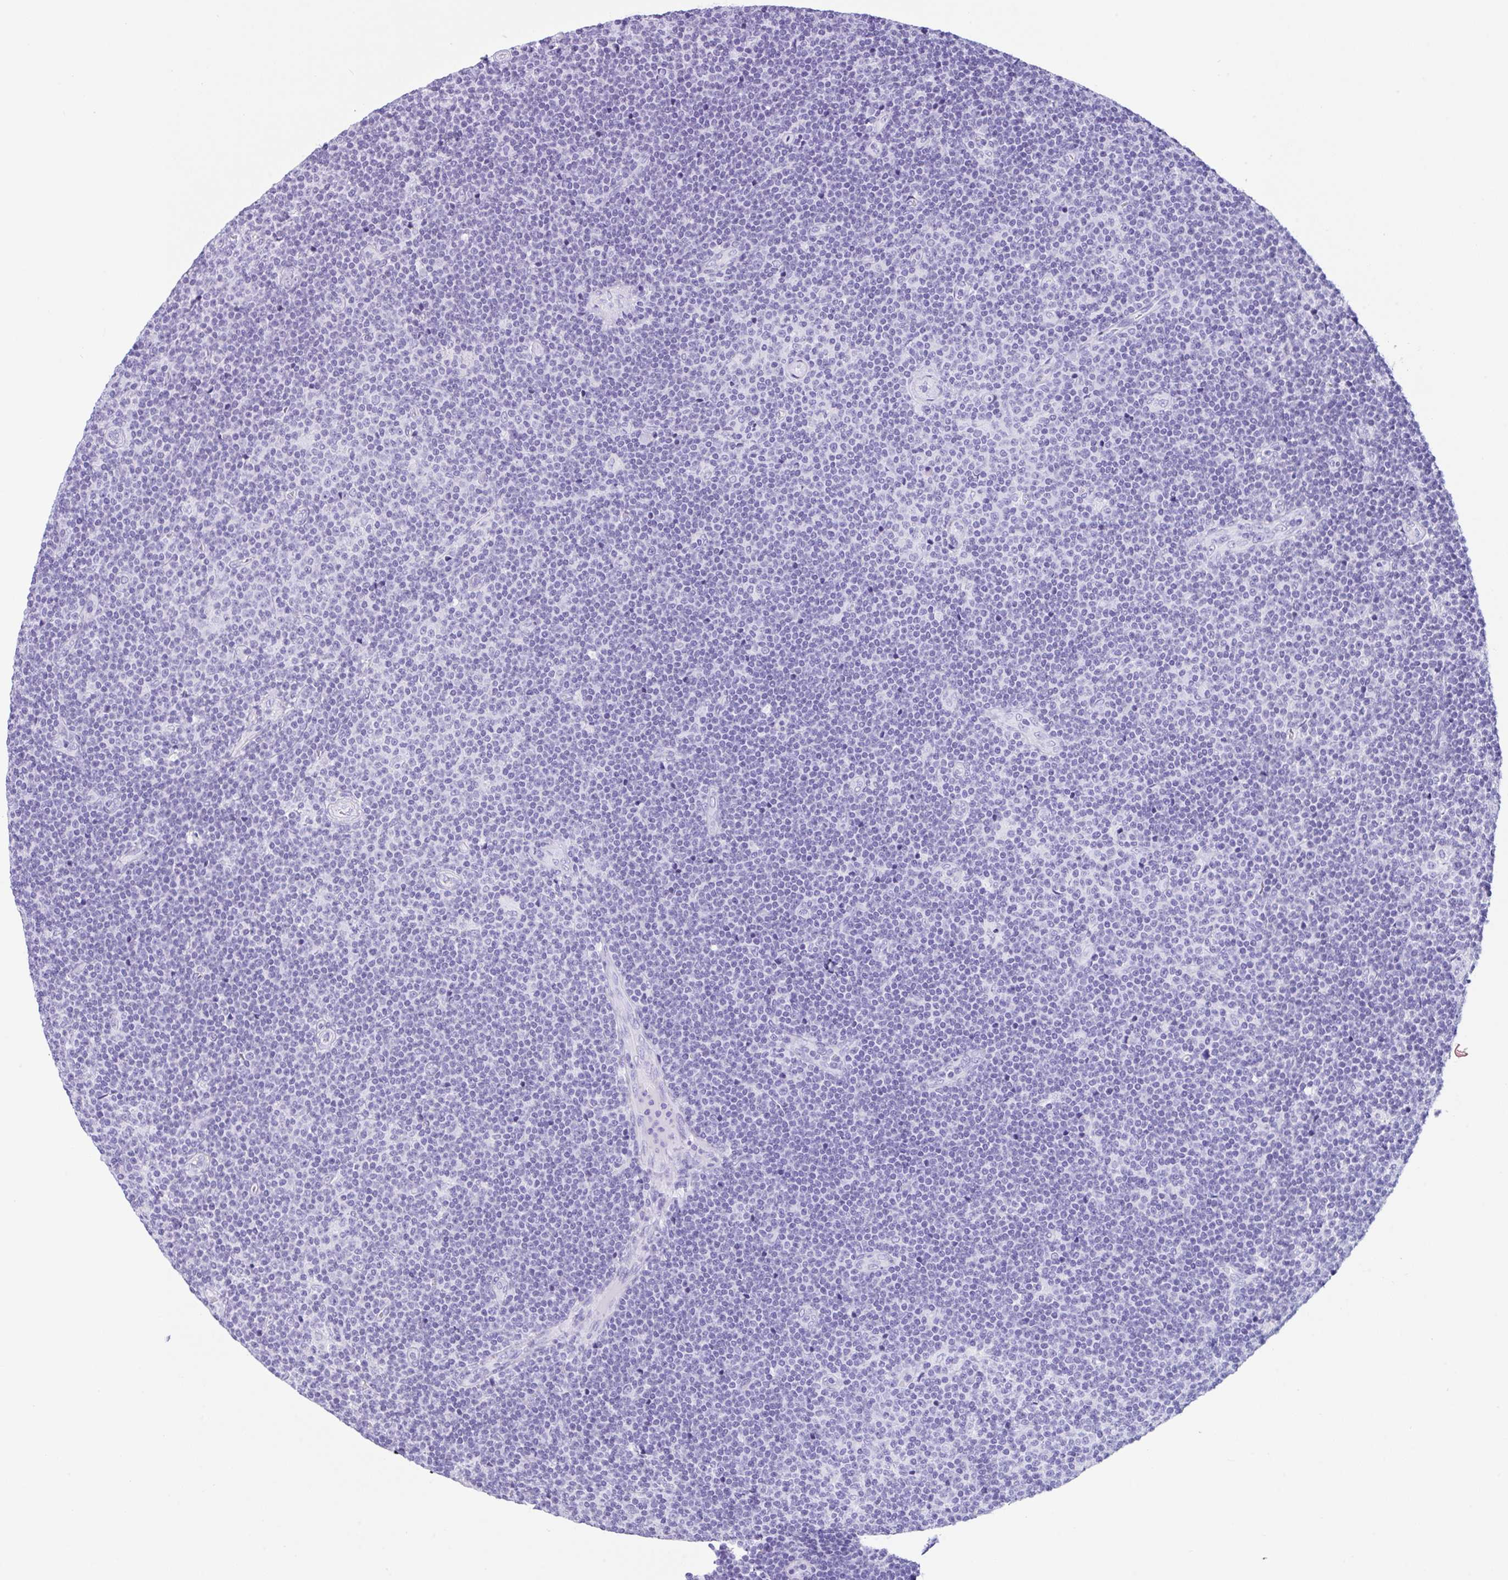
{"staining": {"intensity": "negative", "quantity": "none", "location": "none"}, "tissue": "lymphoma", "cell_type": "Tumor cells", "image_type": "cancer", "snomed": [{"axis": "morphology", "description": "Malignant lymphoma, non-Hodgkin's type, Low grade"}, {"axis": "topography", "description": "Lymph node"}], "caption": "The histopathology image shows no staining of tumor cells in lymphoma.", "gene": "CPA1", "patient": {"sex": "male", "age": 48}}